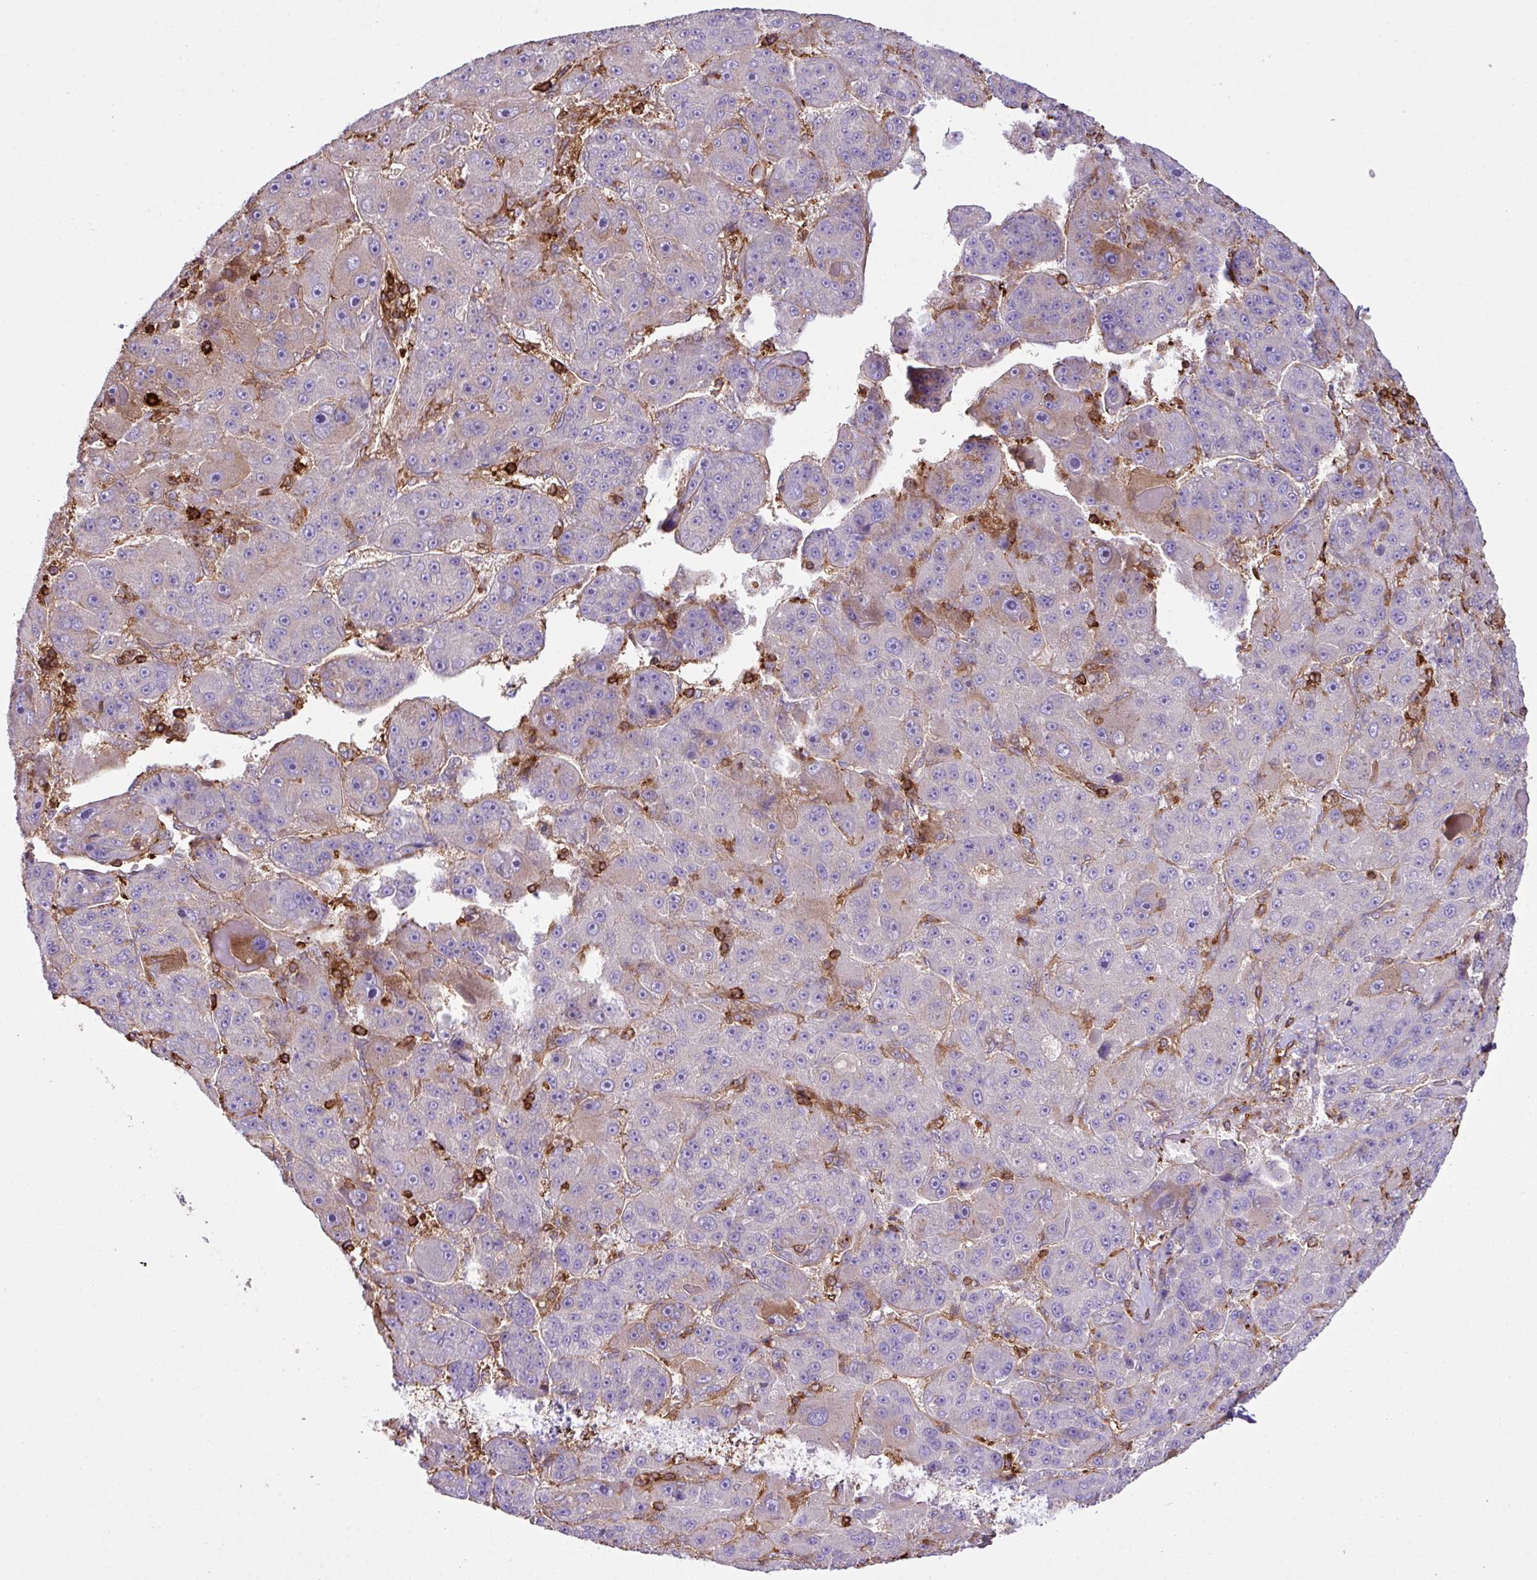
{"staining": {"intensity": "weak", "quantity": "<25%", "location": "cytoplasmic/membranous"}, "tissue": "liver cancer", "cell_type": "Tumor cells", "image_type": "cancer", "snomed": [{"axis": "morphology", "description": "Carcinoma, Hepatocellular, NOS"}, {"axis": "topography", "description": "Liver"}], "caption": "Human liver cancer (hepatocellular carcinoma) stained for a protein using IHC displays no staining in tumor cells.", "gene": "PGAP6", "patient": {"sex": "male", "age": 76}}